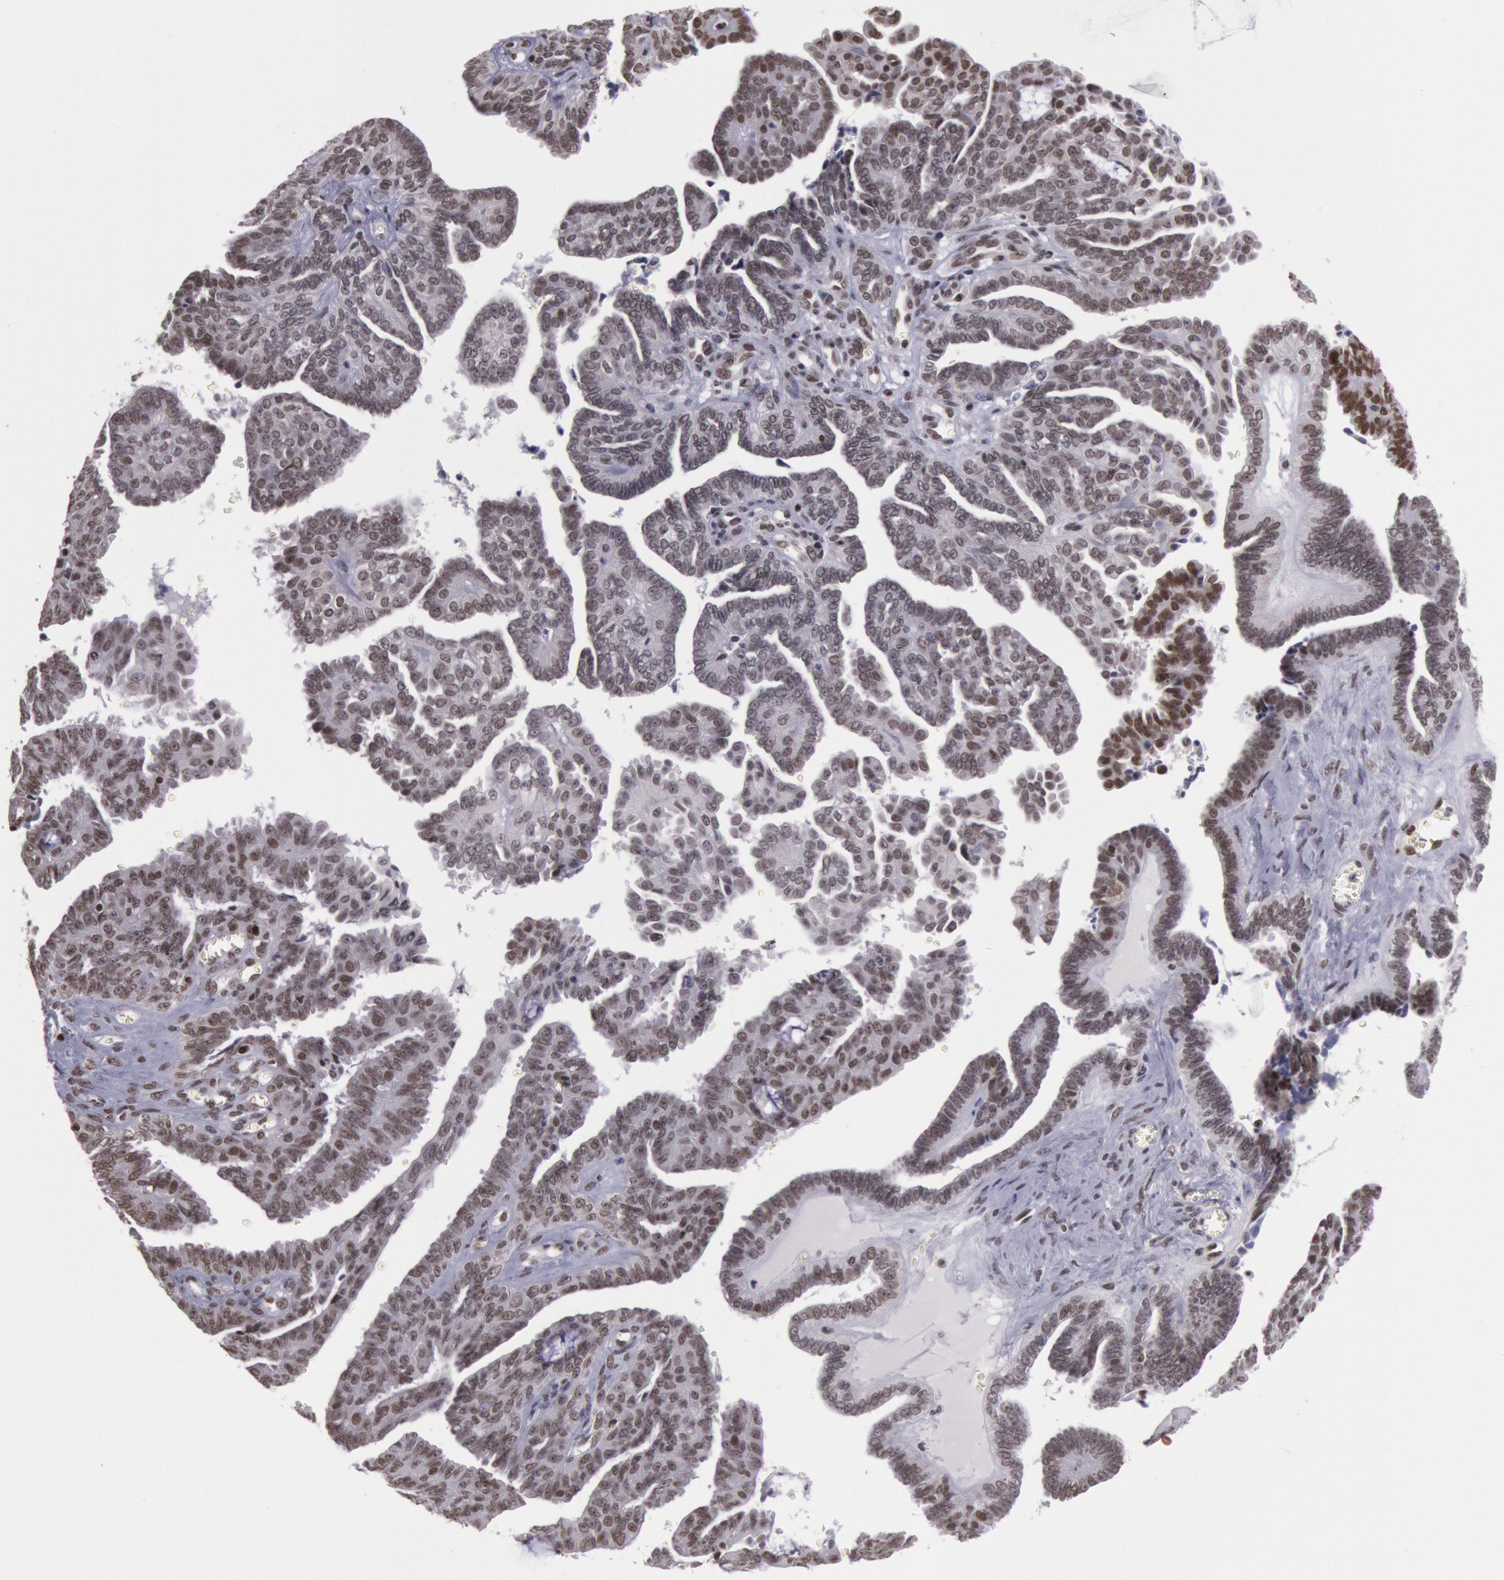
{"staining": {"intensity": "moderate", "quantity": ">75%", "location": "nuclear"}, "tissue": "ovarian cancer", "cell_type": "Tumor cells", "image_type": "cancer", "snomed": [{"axis": "morphology", "description": "Cystadenocarcinoma, serous, NOS"}, {"axis": "topography", "description": "Ovary"}], "caption": "Brown immunohistochemical staining in human ovarian serous cystadenocarcinoma displays moderate nuclear positivity in about >75% of tumor cells. (Stains: DAB (3,3'-diaminobenzidine) in brown, nuclei in blue, Microscopy: brightfield microscopy at high magnification).", "gene": "NKAP", "patient": {"sex": "female", "age": 71}}